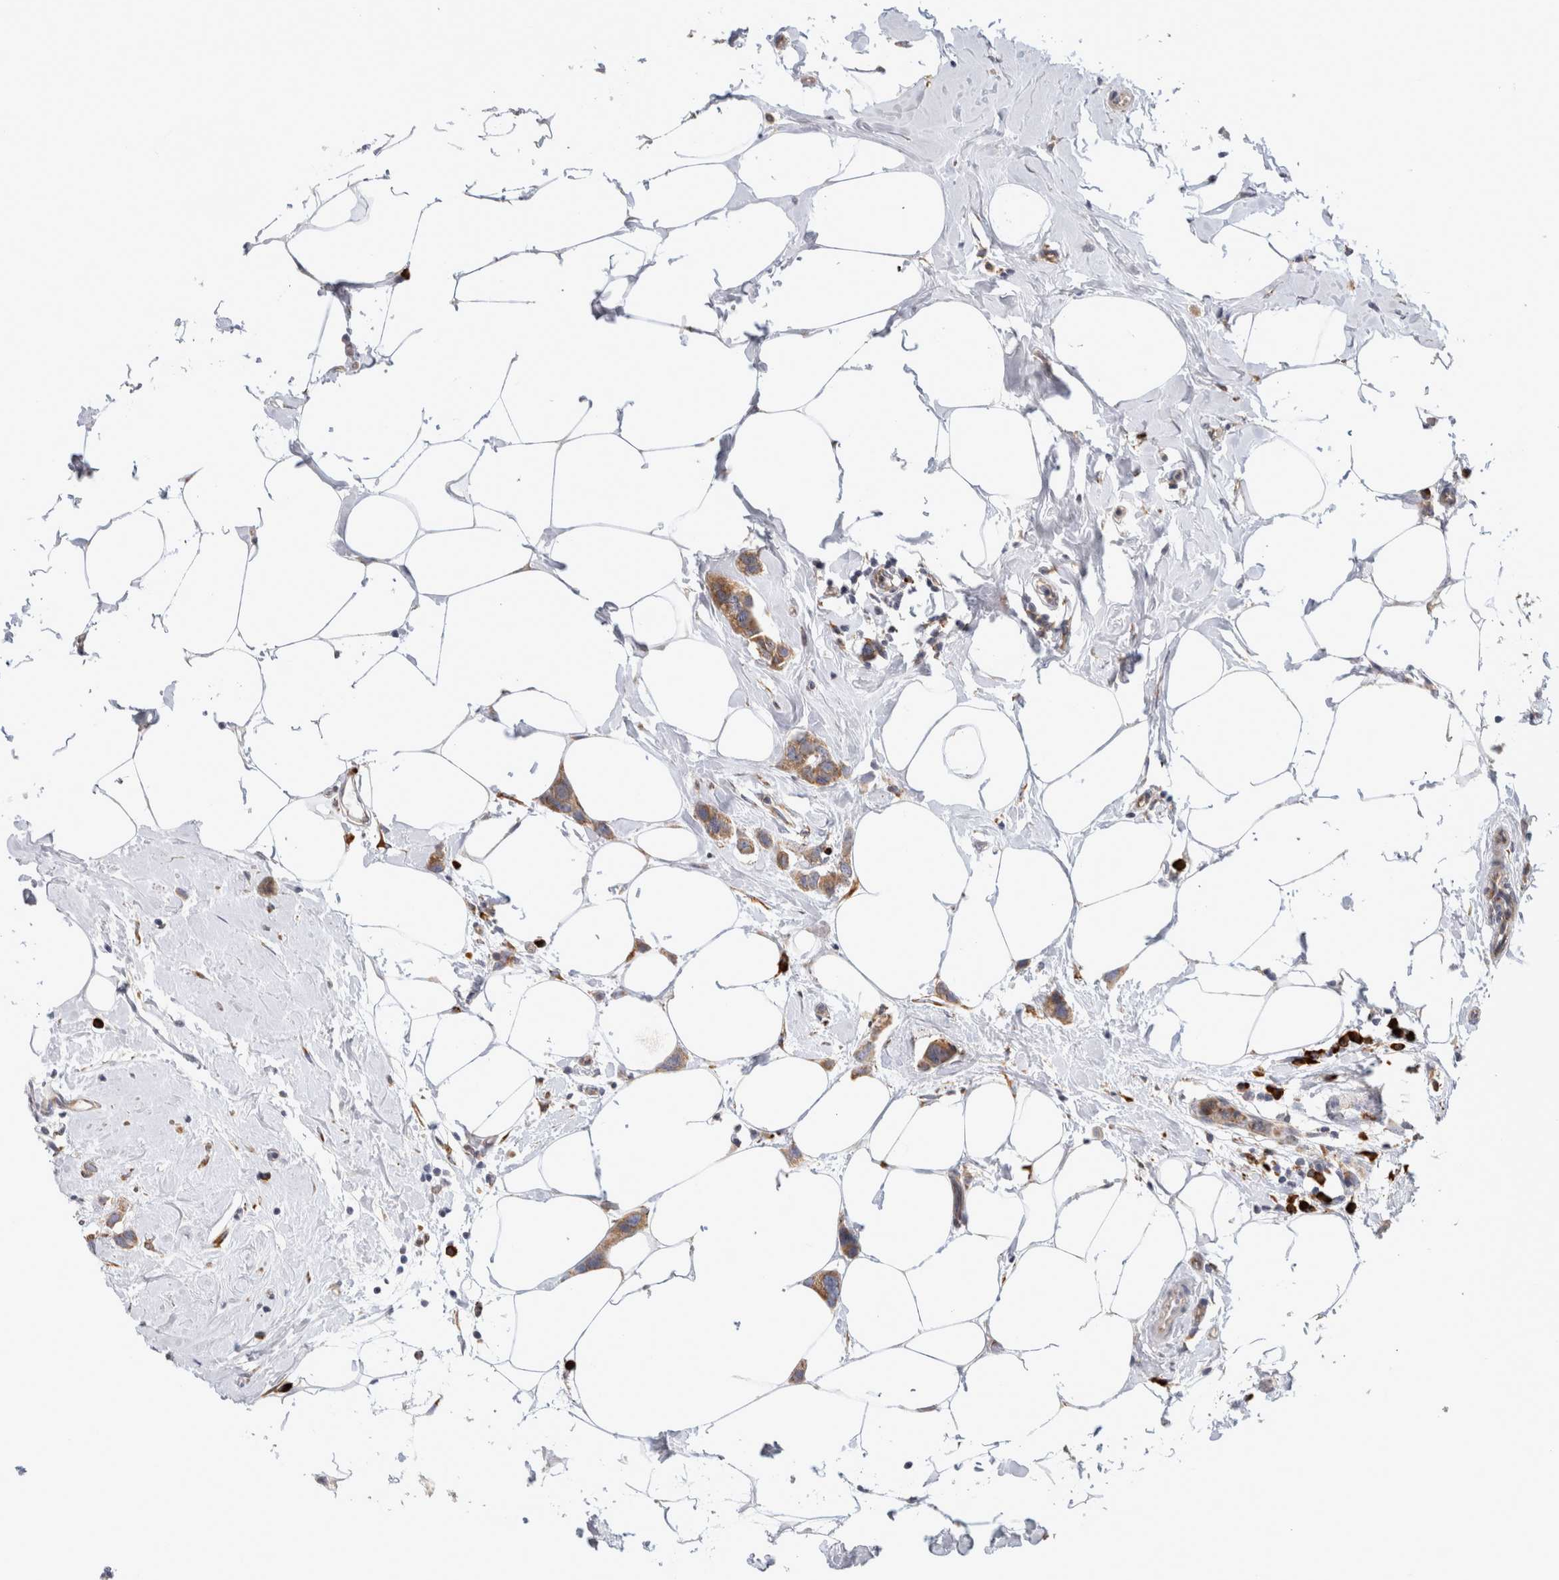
{"staining": {"intensity": "moderate", "quantity": ">75%", "location": "cytoplasmic/membranous"}, "tissue": "breast cancer", "cell_type": "Tumor cells", "image_type": "cancer", "snomed": [{"axis": "morphology", "description": "Normal tissue, NOS"}, {"axis": "morphology", "description": "Duct carcinoma"}, {"axis": "topography", "description": "Breast"}], "caption": "Moderate cytoplasmic/membranous protein staining is identified in about >75% of tumor cells in infiltrating ductal carcinoma (breast).", "gene": "RPN2", "patient": {"sex": "female", "age": 50}}